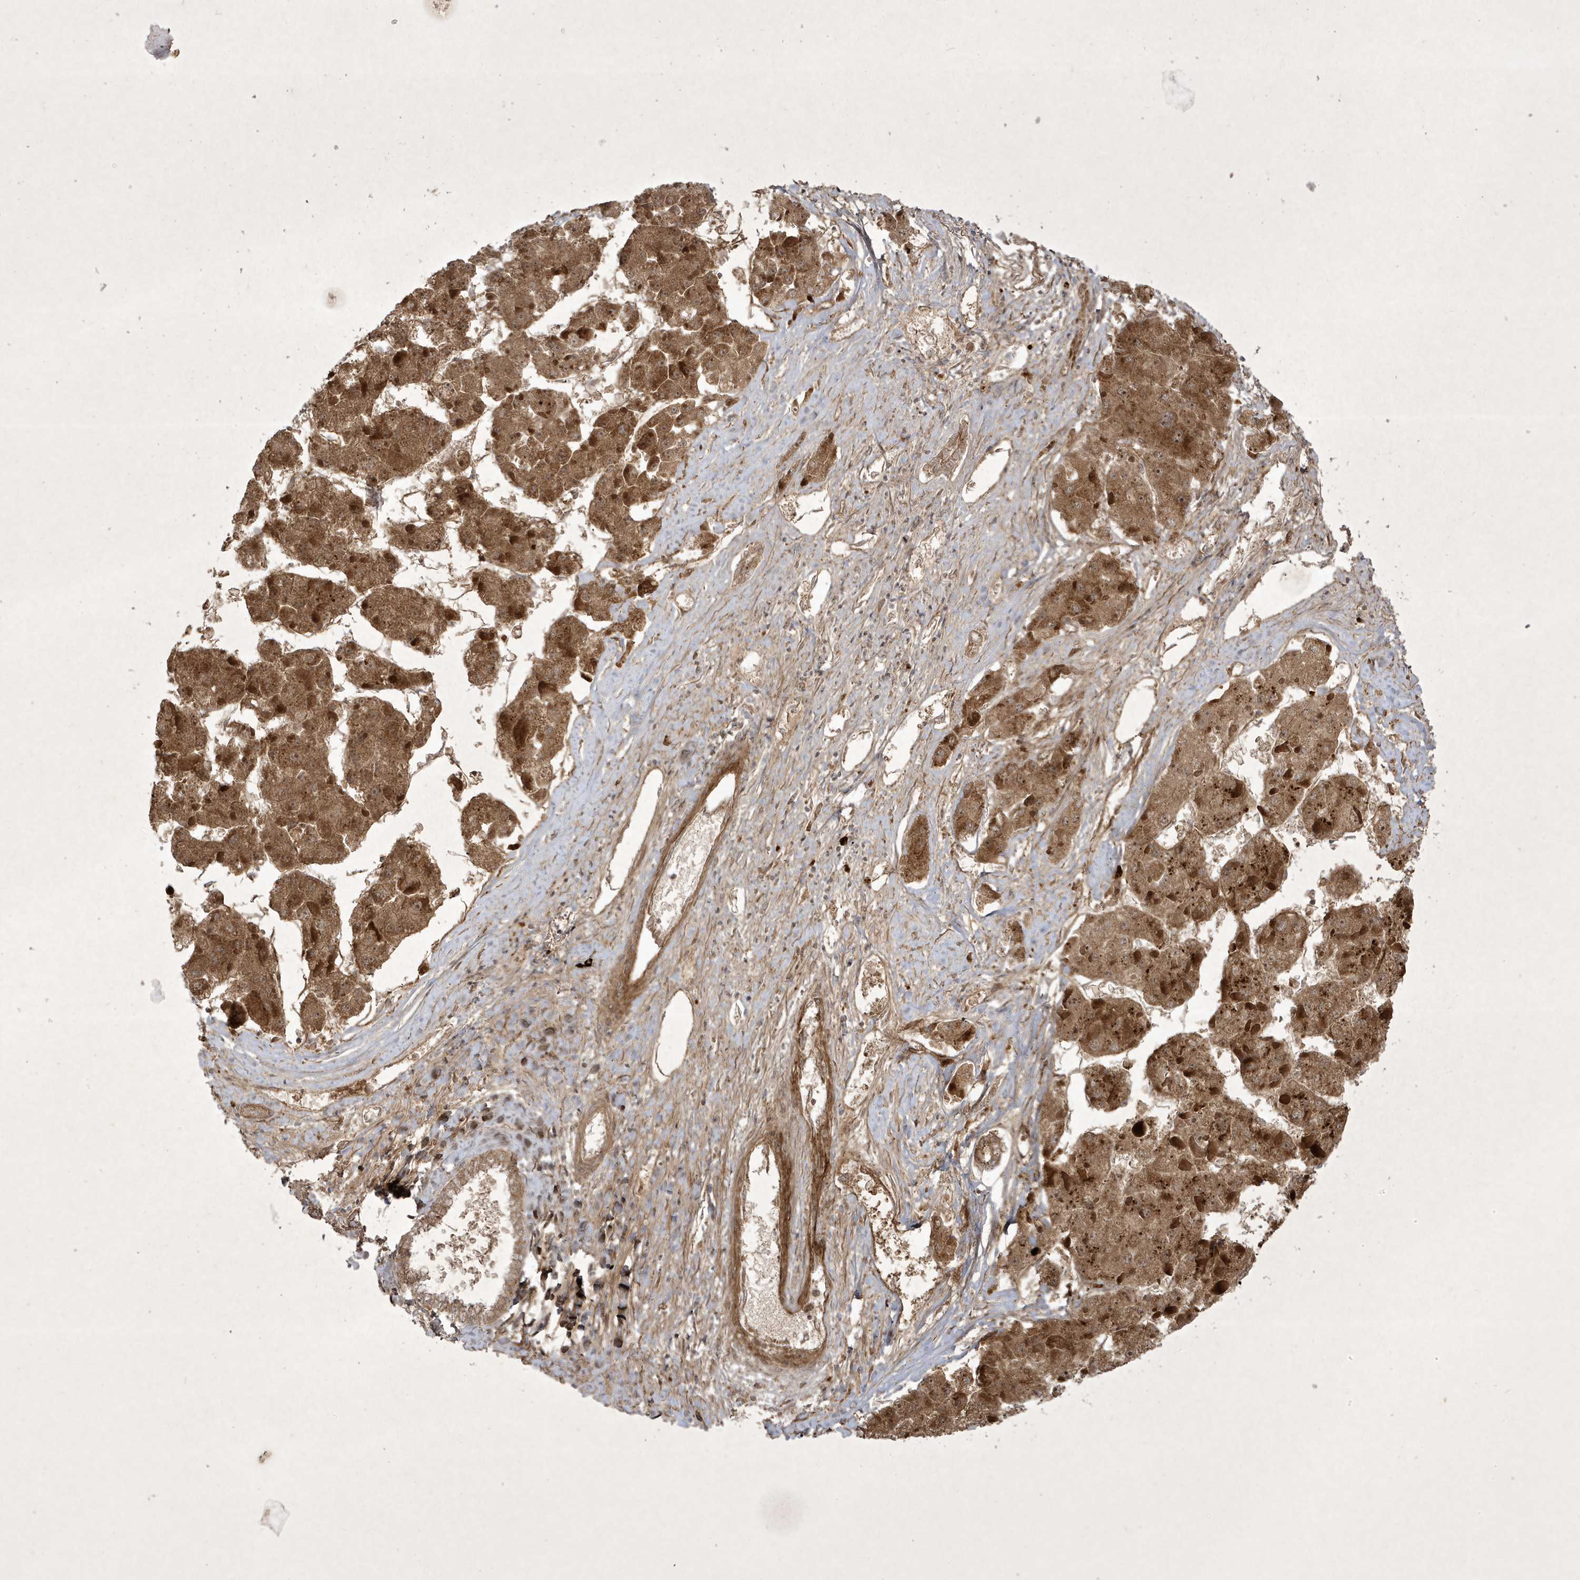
{"staining": {"intensity": "moderate", "quantity": ">75%", "location": "cytoplasmic/membranous,nuclear"}, "tissue": "liver cancer", "cell_type": "Tumor cells", "image_type": "cancer", "snomed": [{"axis": "morphology", "description": "Carcinoma, Hepatocellular, NOS"}, {"axis": "topography", "description": "Liver"}], "caption": "Immunohistochemical staining of liver cancer (hepatocellular carcinoma) demonstrates moderate cytoplasmic/membranous and nuclear protein positivity in about >75% of tumor cells.", "gene": "FAM83C", "patient": {"sex": "female", "age": 73}}